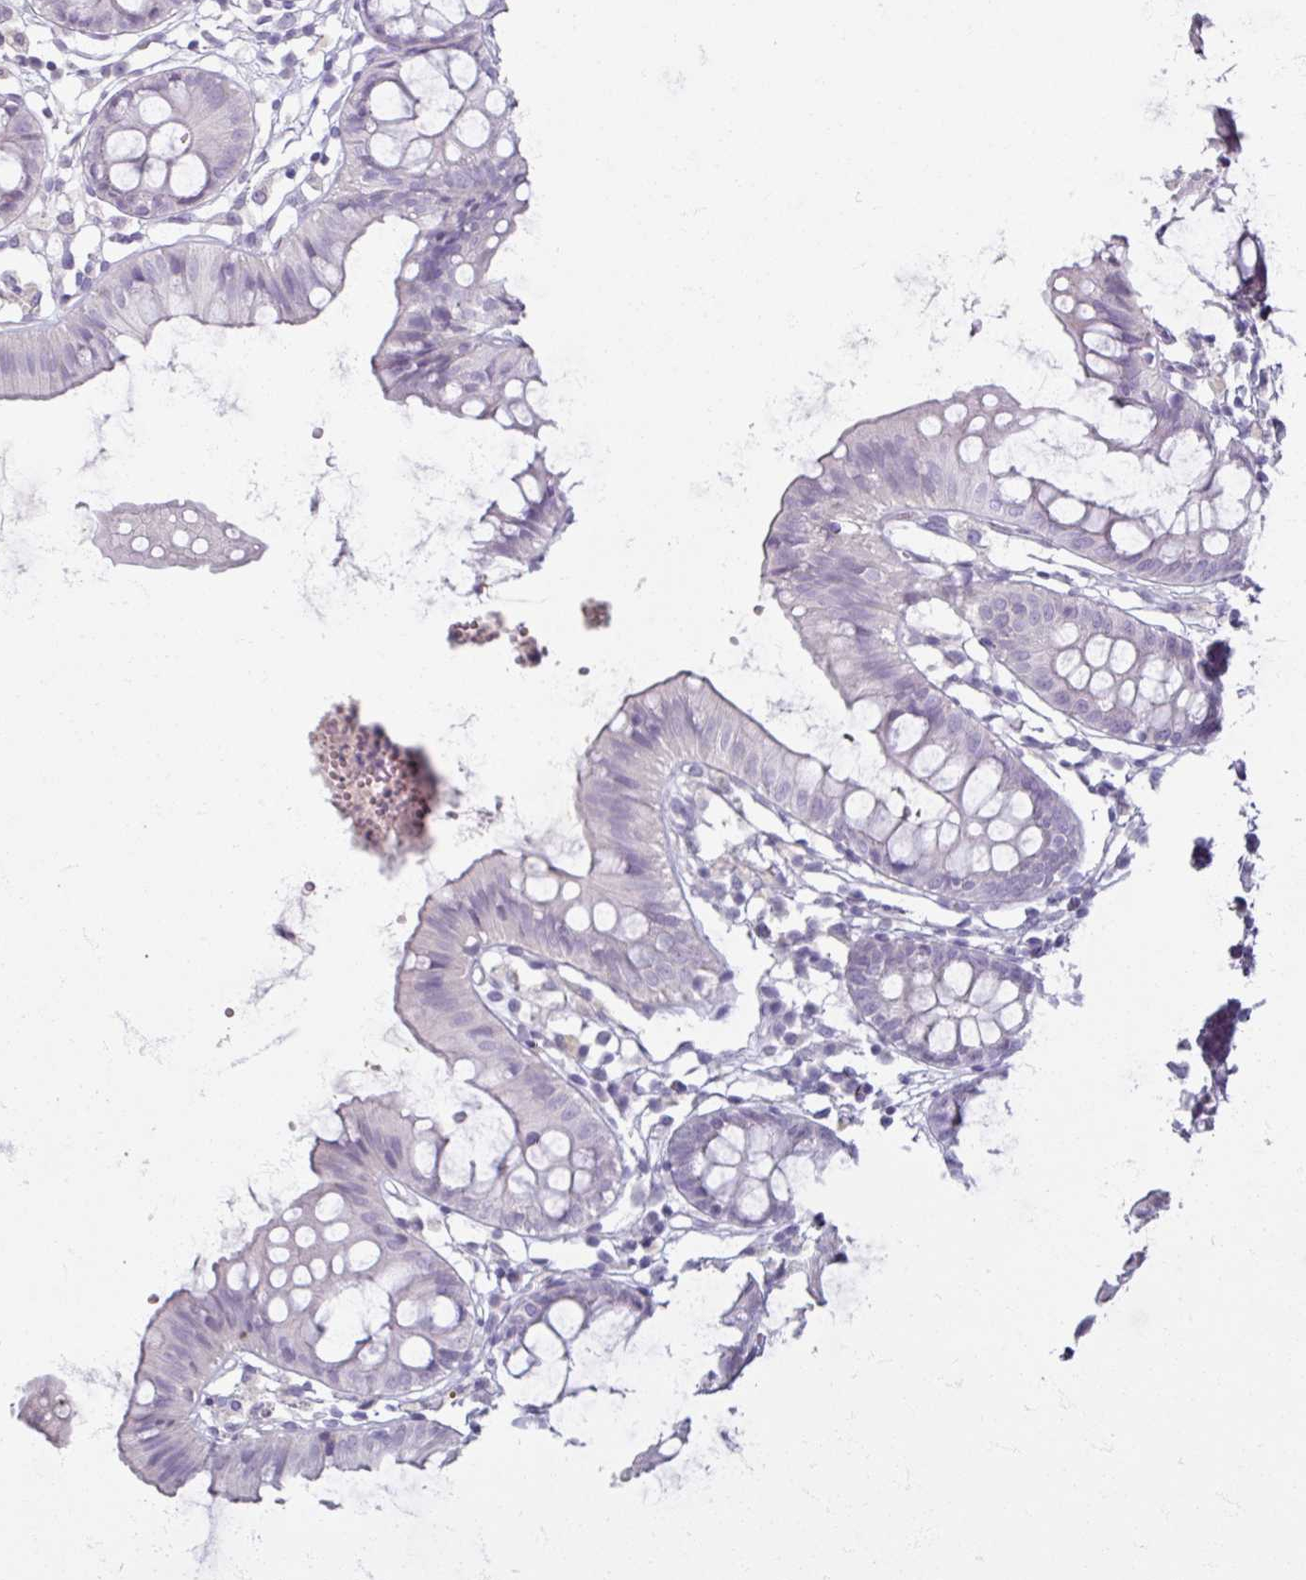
{"staining": {"intensity": "negative", "quantity": "none", "location": "none"}, "tissue": "colon", "cell_type": "Endothelial cells", "image_type": "normal", "snomed": [{"axis": "morphology", "description": "Normal tissue, NOS"}, {"axis": "topography", "description": "Colon"}], "caption": "IHC of normal colon reveals no staining in endothelial cells. (Immunohistochemistry, brightfield microscopy, high magnification).", "gene": "TG", "patient": {"sex": "female", "age": 84}}